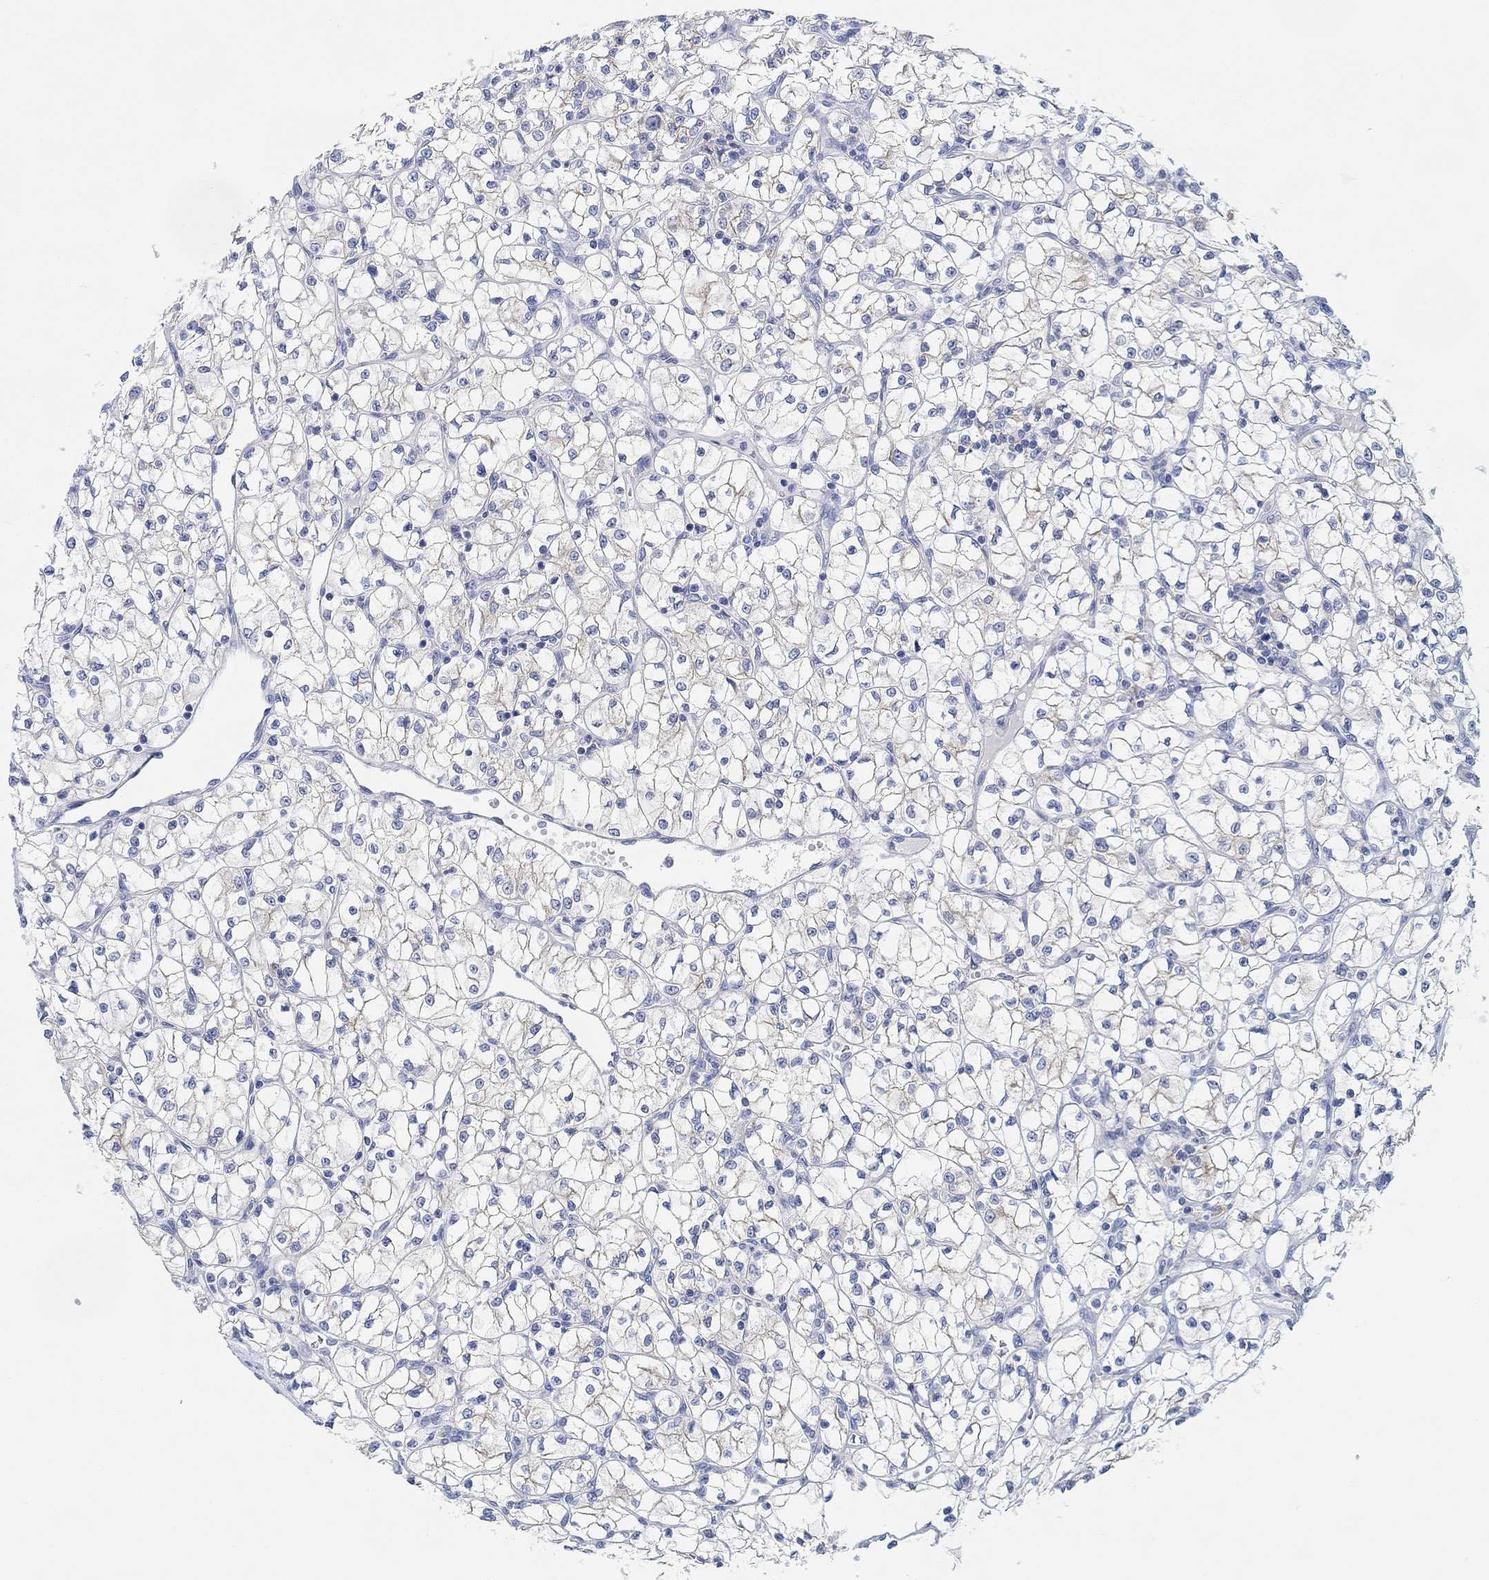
{"staining": {"intensity": "negative", "quantity": "none", "location": "none"}, "tissue": "renal cancer", "cell_type": "Tumor cells", "image_type": "cancer", "snomed": [{"axis": "morphology", "description": "Adenocarcinoma, NOS"}, {"axis": "topography", "description": "Kidney"}], "caption": "This is a image of IHC staining of adenocarcinoma (renal), which shows no staining in tumor cells.", "gene": "RGS1", "patient": {"sex": "female", "age": 64}}